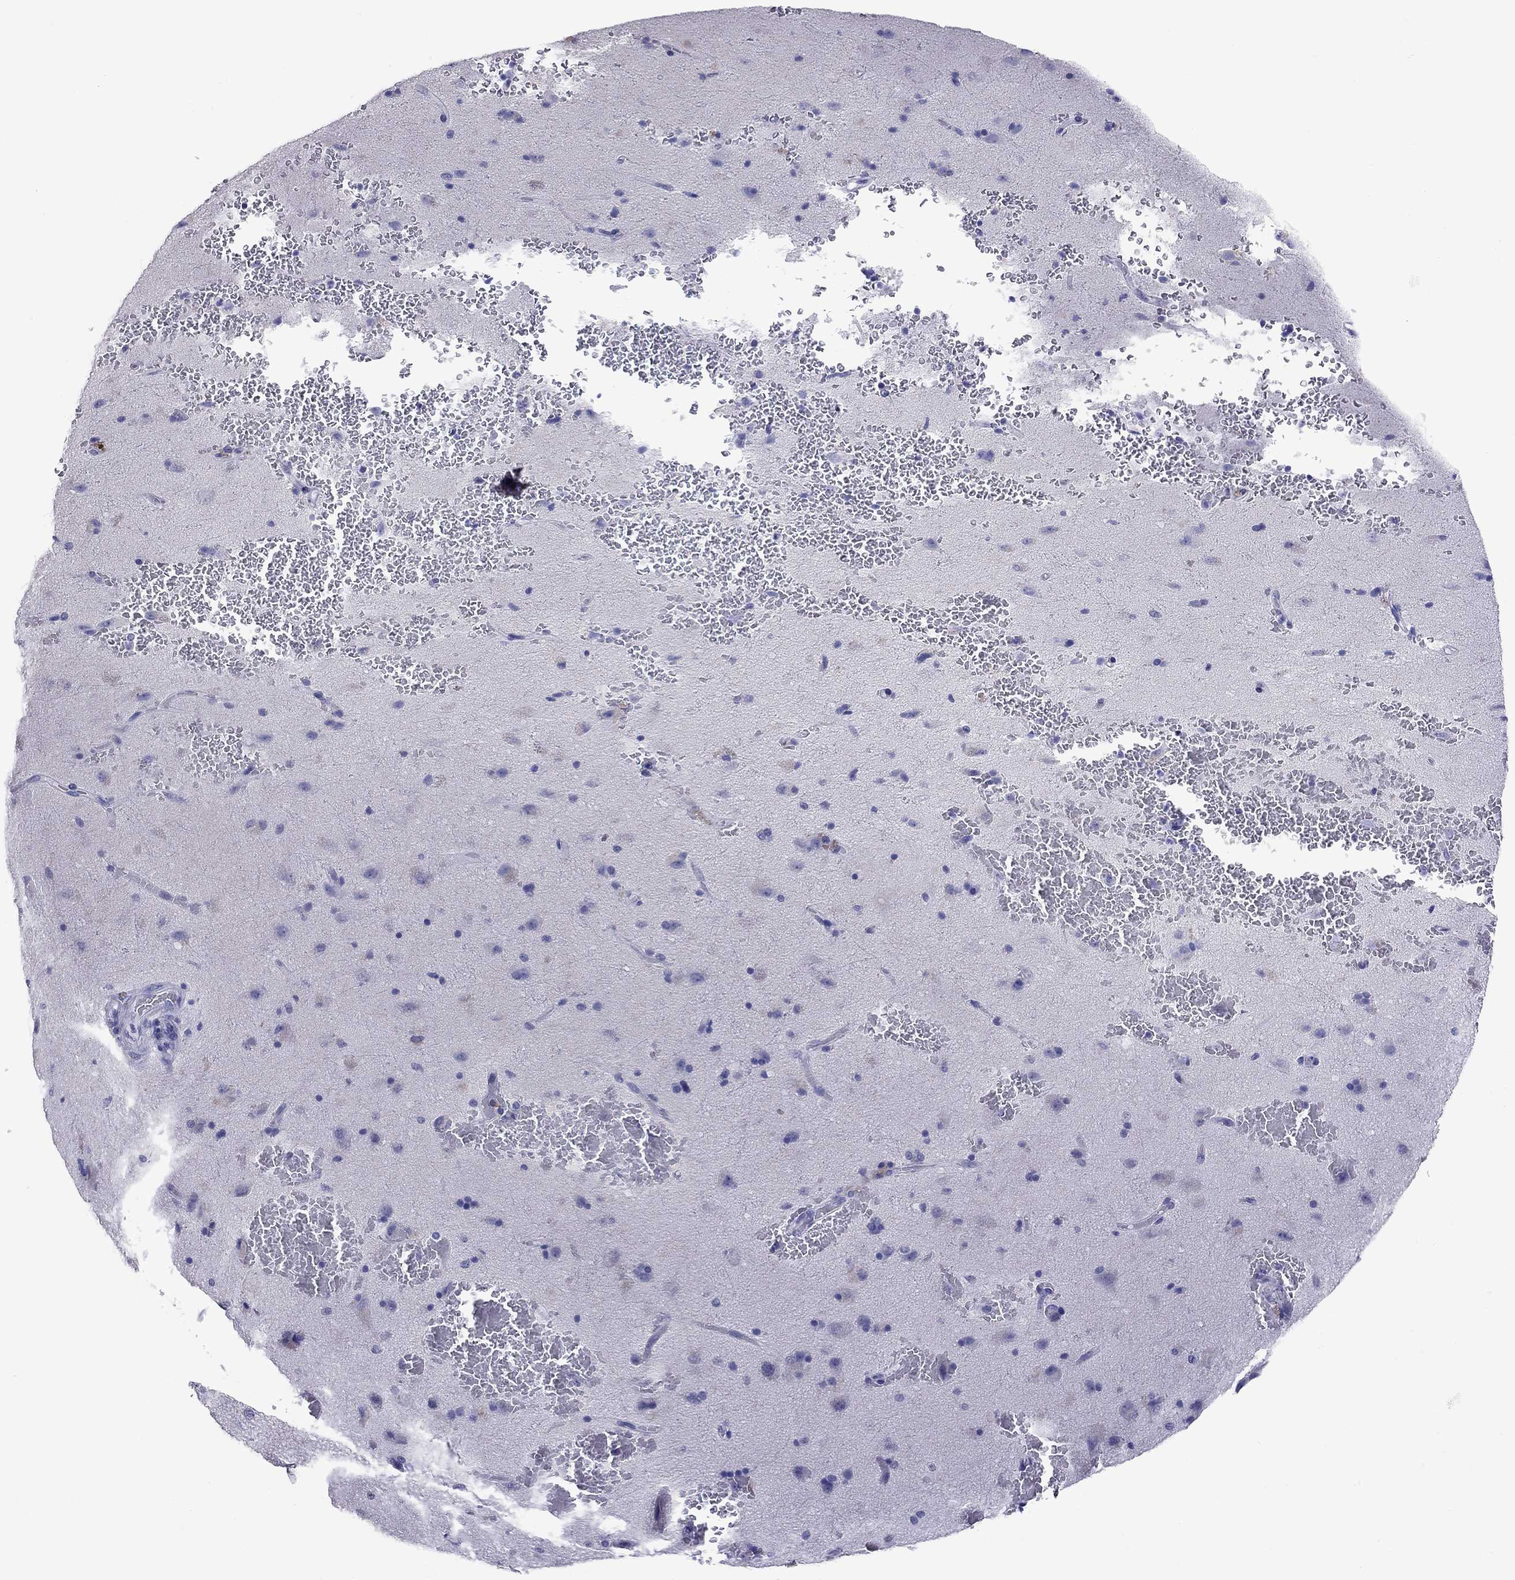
{"staining": {"intensity": "negative", "quantity": "none", "location": "none"}, "tissue": "cerebral cortex", "cell_type": "Endothelial cells", "image_type": "normal", "snomed": [{"axis": "morphology", "description": "Normal tissue, NOS"}, {"axis": "morphology", "description": "Glioma, malignant, High grade"}, {"axis": "topography", "description": "Cerebral cortex"}], "caption": "Immunohistochemistry of normal human cerebral cortex displays no positivity in endothelial cells.", "gene": "ARMC12", "patient": {"sex": "male", "age": 77}}